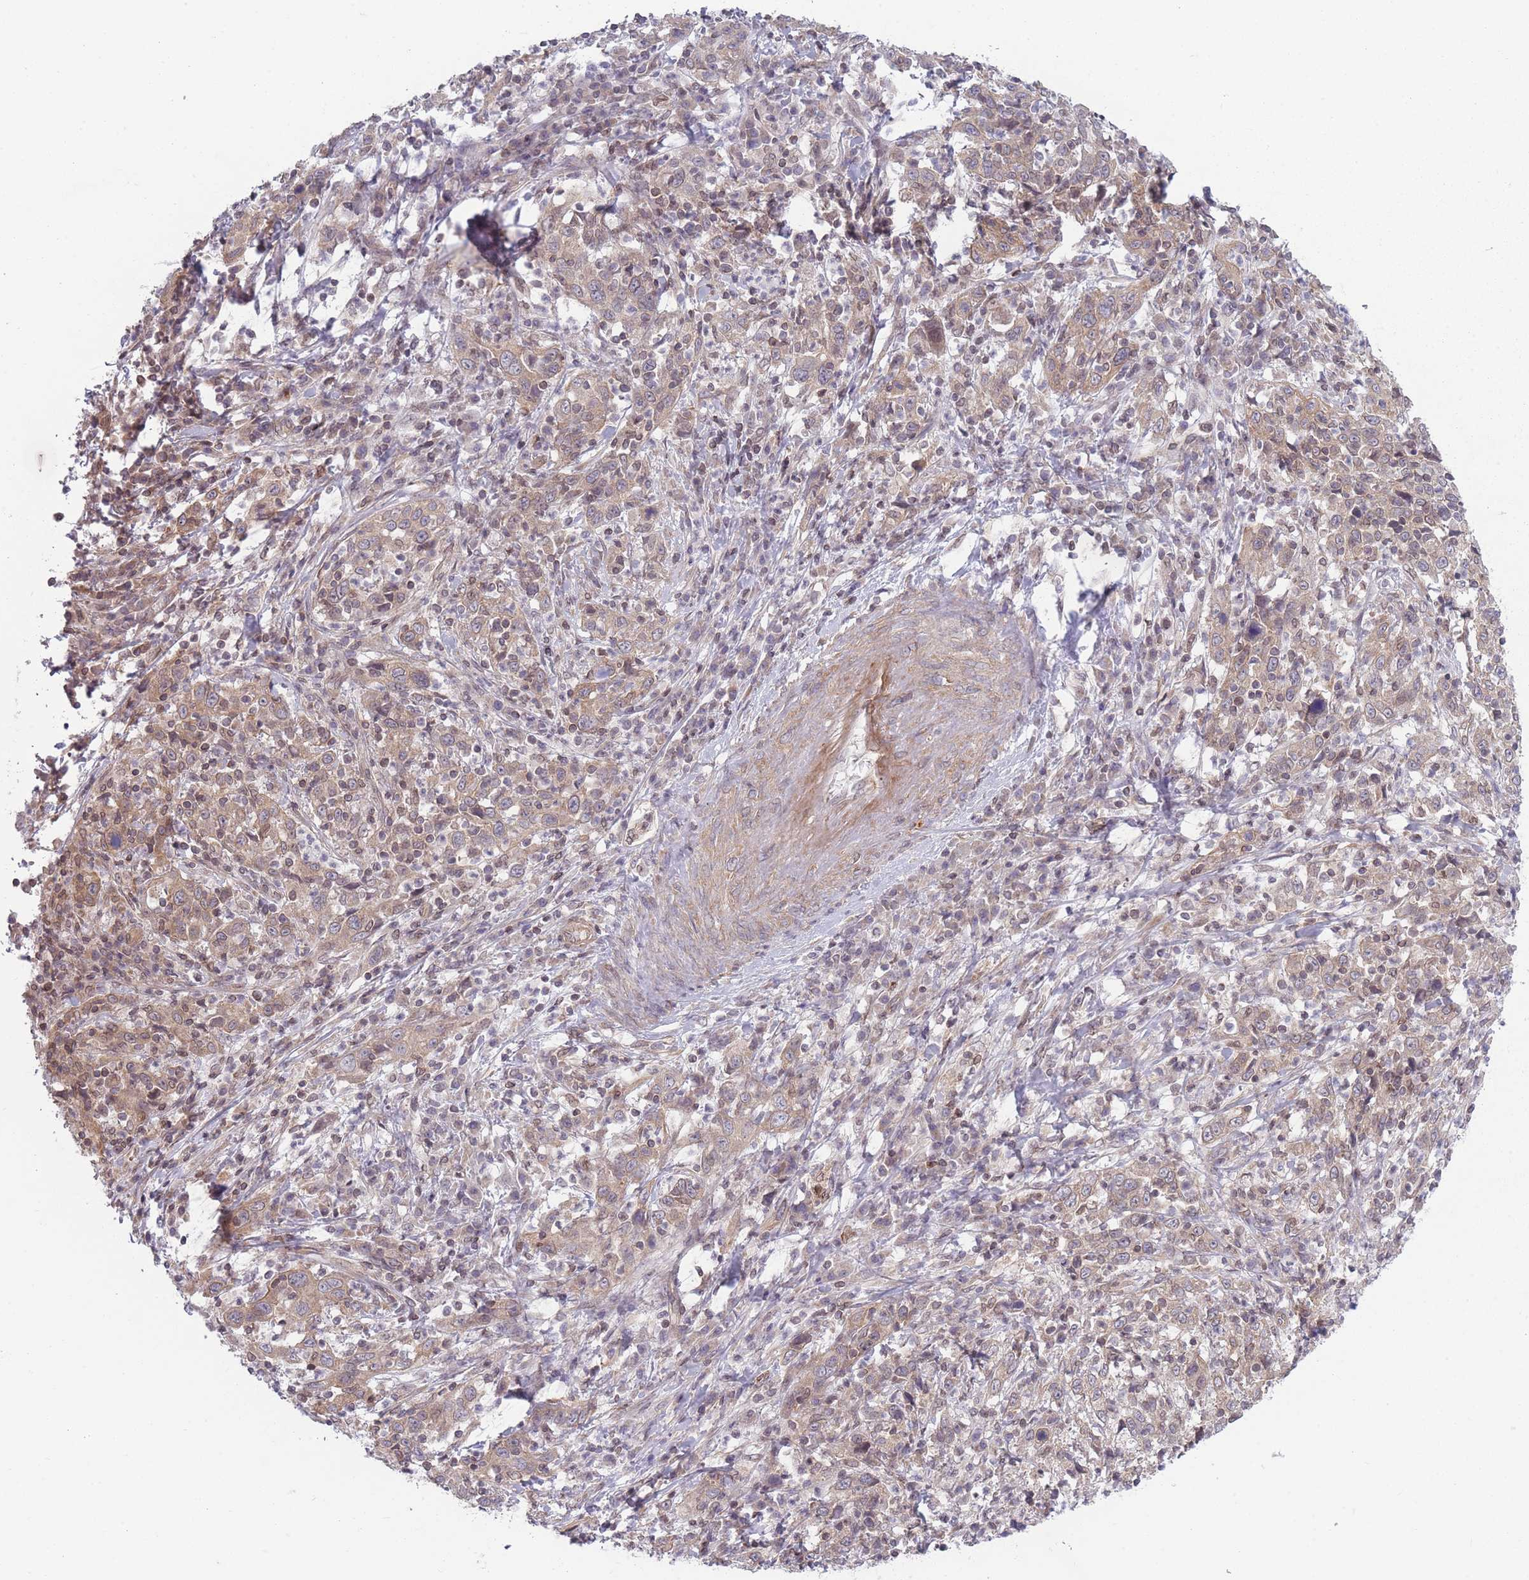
{"staining": {"intensity": "moderate", "quantity": ">75%", "location": "cytoplasmic/membranous"}, "tissue": "cervical cancer", "cell_type": "Tumor cells", "image_type": "cancer", "snomed": [{"axis": "morphology", "description": "Squamous cell carcinoma, NOS"}, {"axis": "topography", "description": "Cervix"}], "caption": "Moderate cytoplasmic/membranous protein staining is seen in approximately >75% of tumor cells in squamous cell carcinoma (cervical). (Stains: DAB in brown, nuclei in blue, Microscopy: brightfield microscopy at high magnification).", "gene": "VRK2", "patient": {"sex": "female", "age": 46}}